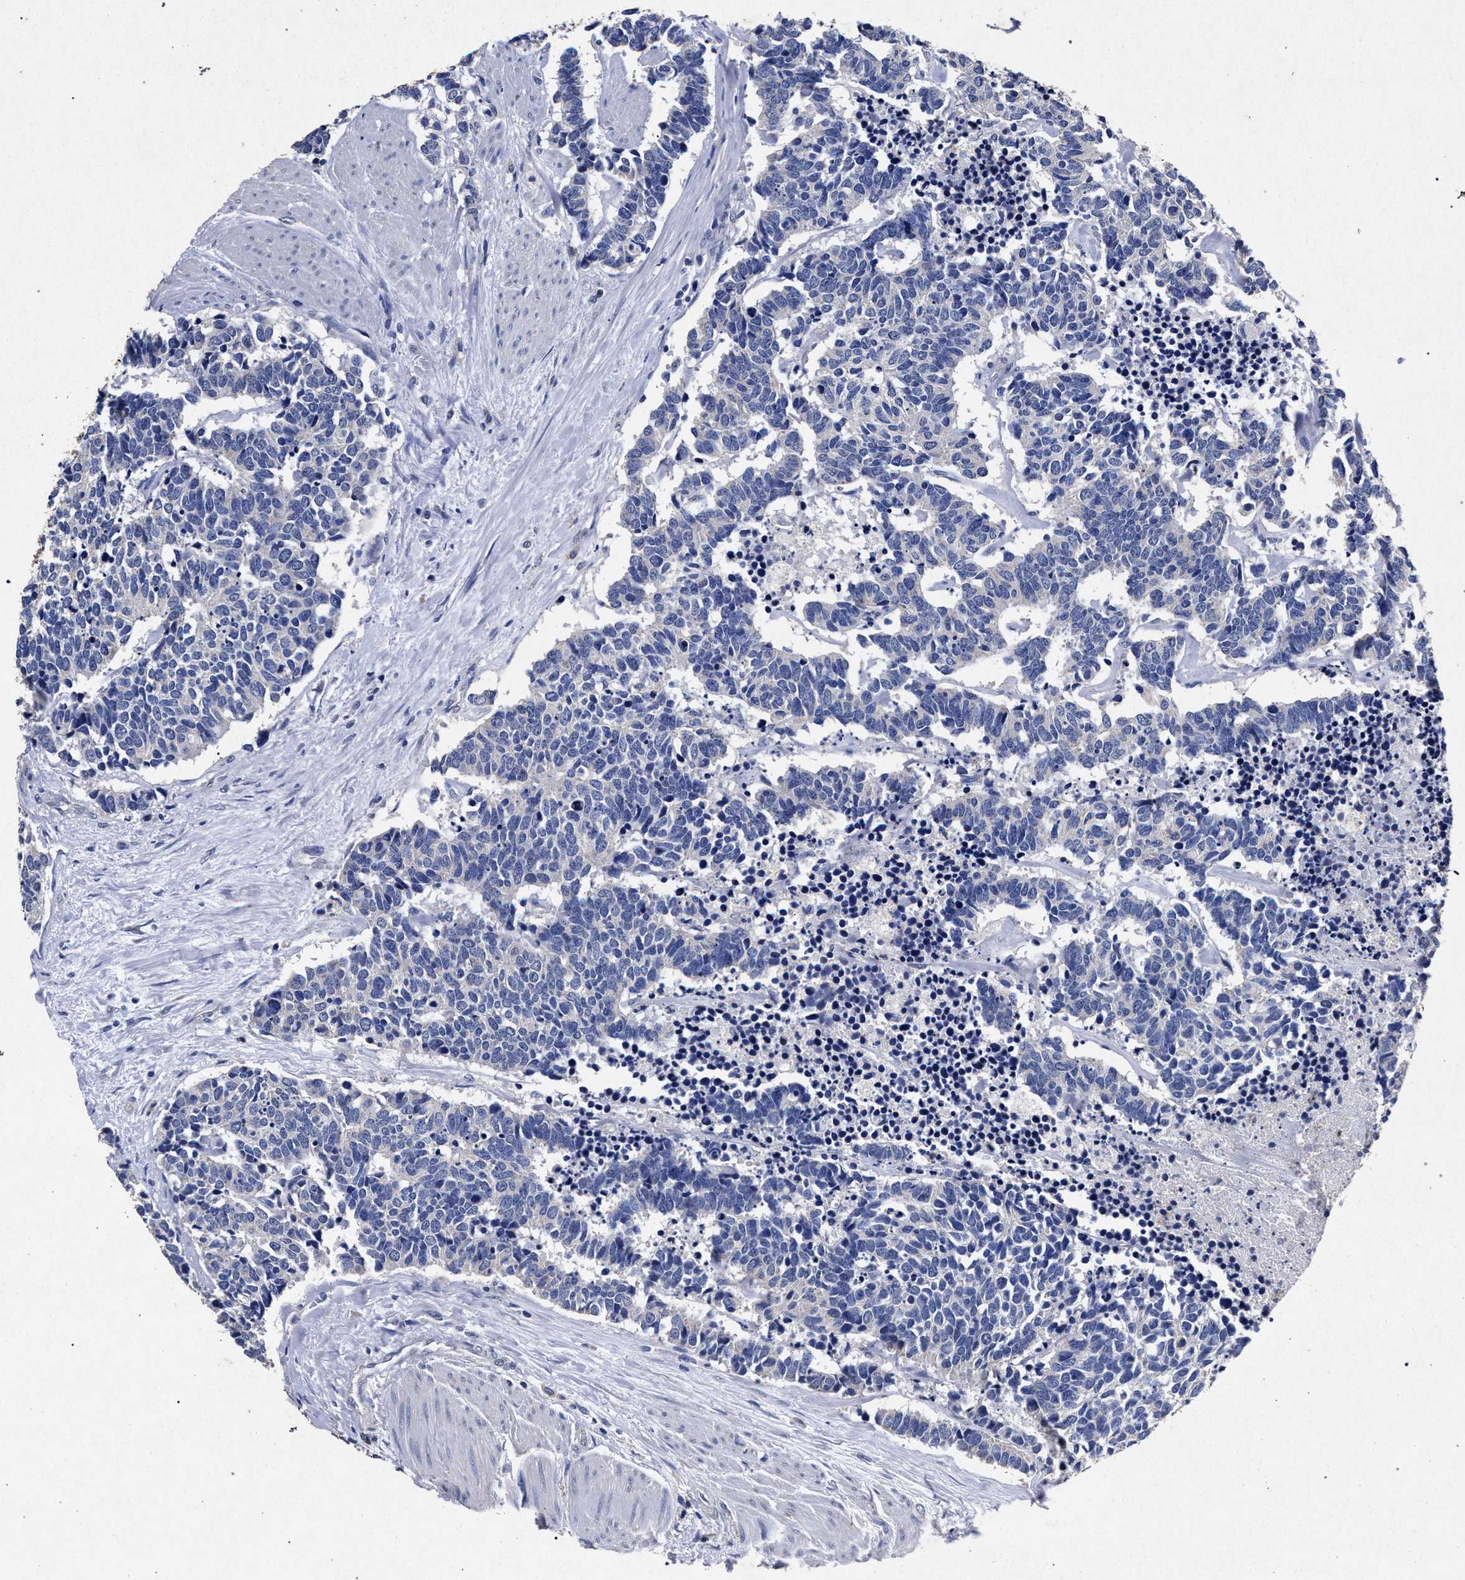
{"staining": {"intensity": "negative", "quantity": "none", "location": "none"}, "tissue": "carcinoid", "cell_type": "Tumor cells", "image_type": "cancer", "snomed": [{"axis": "morphology", "description": "Carcinoma, NOS"}, {"axis": "morphology", "description": "Carcinoid, malignant, NOS"}, {"axis": "topography", "description": "Urinary bladder"}], "caption": "Tumor cells show no significant expression in malignant carcinoid. (DAB IHC, high magnification).", "gene": "ATP1A2", "patient": {"sex": "male", "age": 57}}